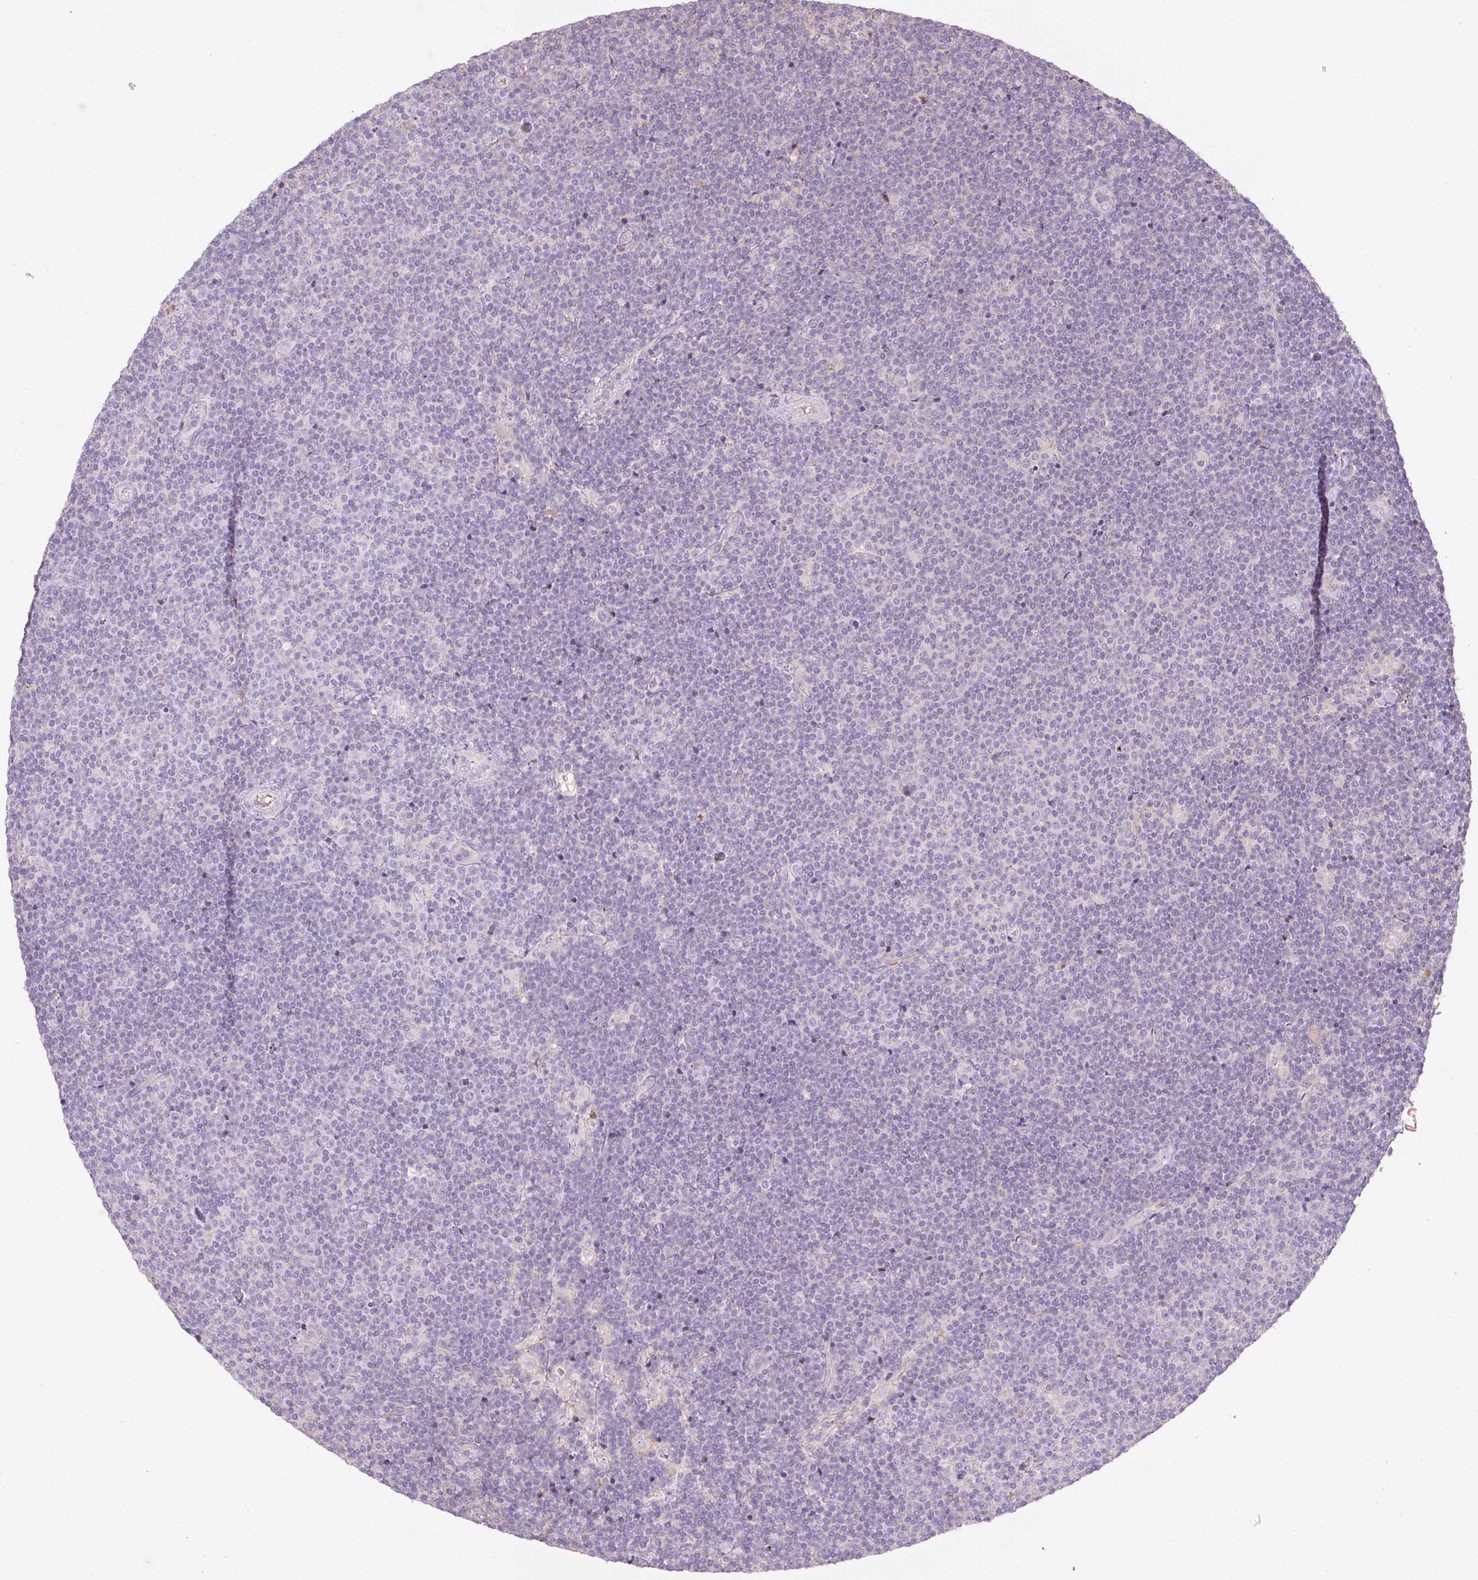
{"staining": {"intensity": "negative", "quantity": "none", "location": "none"}, "tissue": "lymphoma", "cell_type": "Tumor cells", "image_type": "cancer", "snomed": [{"axis": "morphology", "description": "Malignant lymphoma, non-Hodgkin's type, Low grade"}, {"axis": "topography", "description": "Lymph node"}], "caption": "Immunohistochemical staining of lymphoma reveals no significant staining in tumor cells.", "gene": "APOA1", "patient": {"sex": "male", "age": 48}}